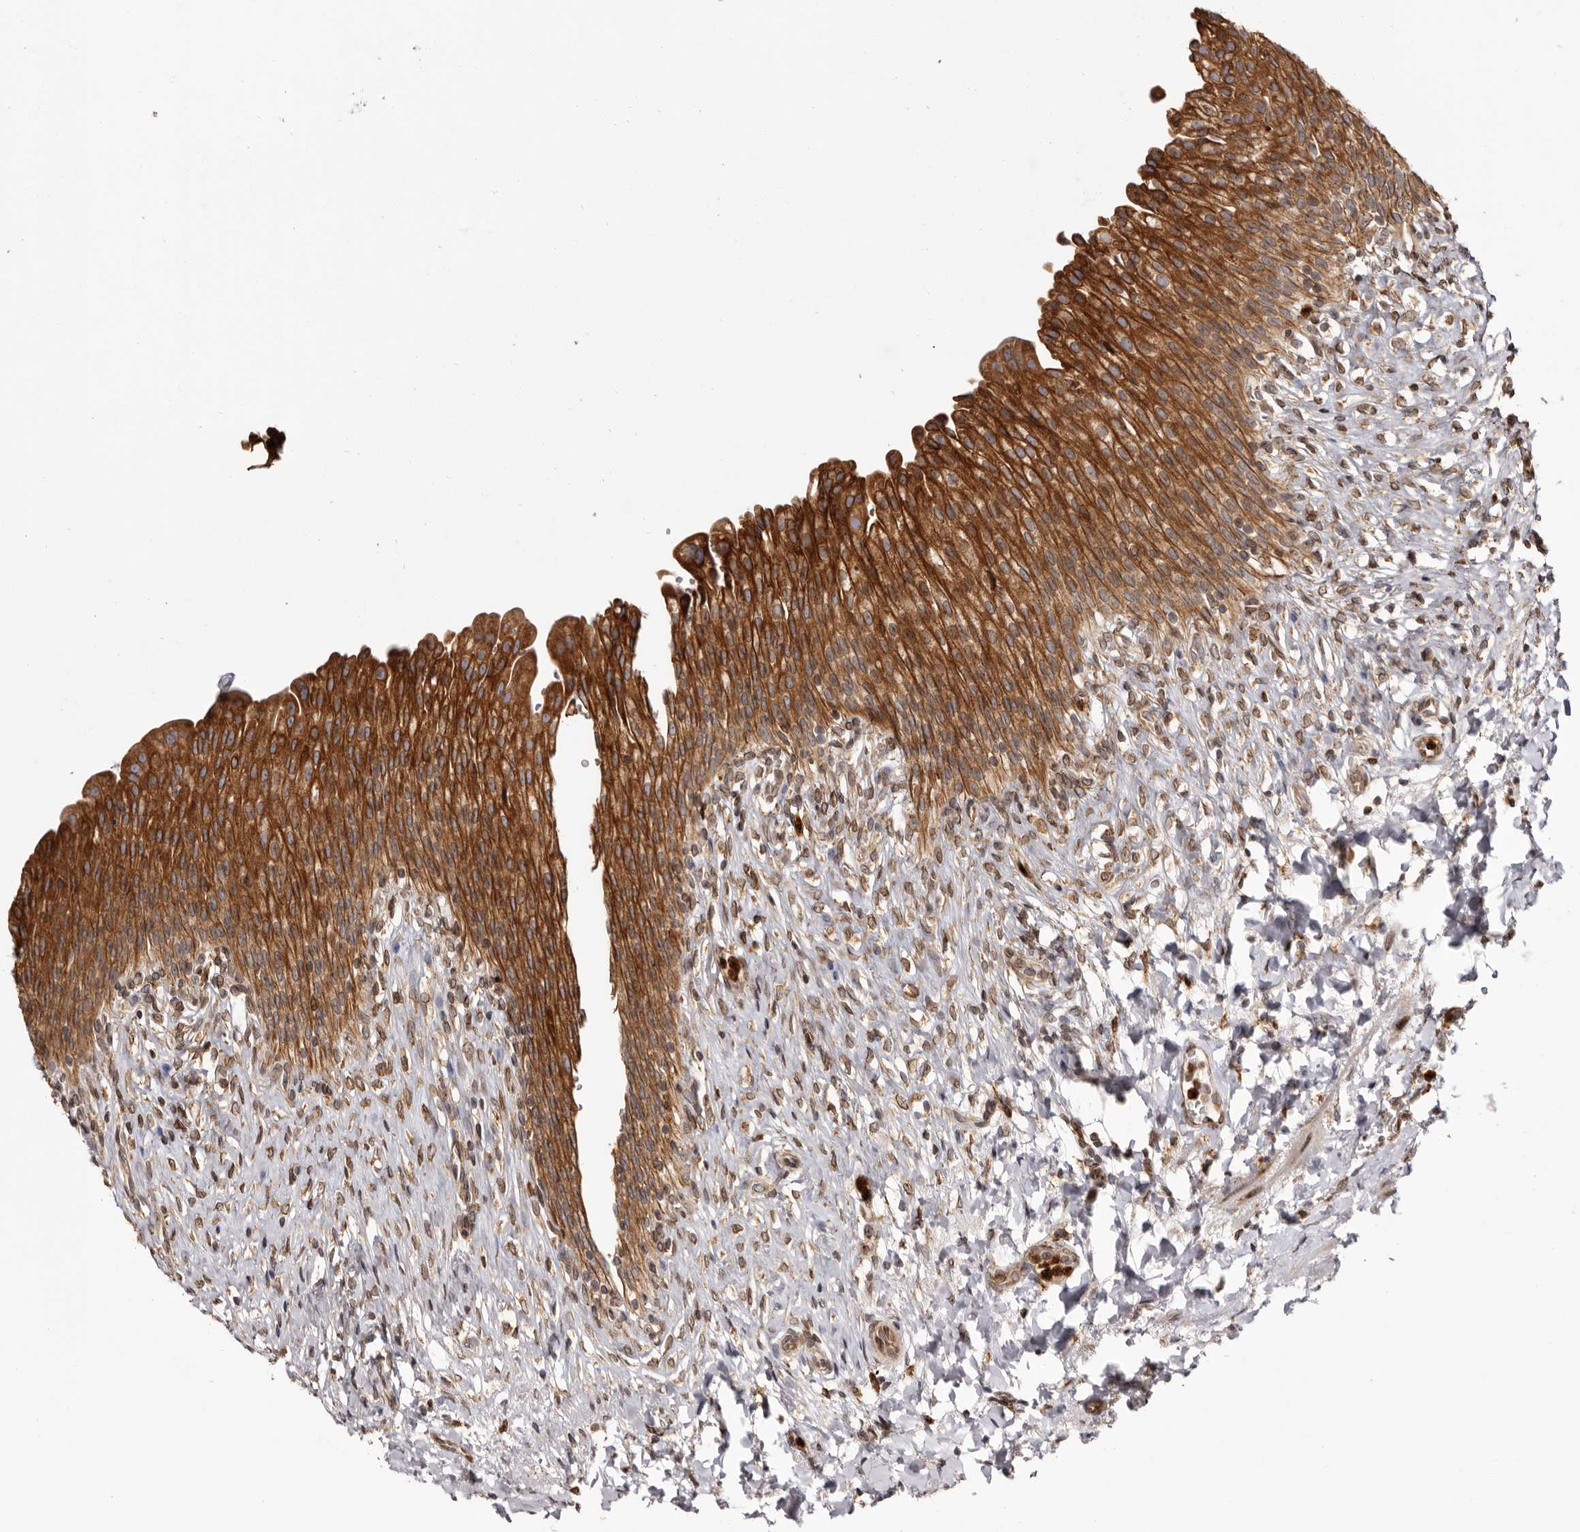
{"staining": {"intensity": "strong", "quantity": ">75%", "location": "cytoplasmic/membranous"}, "tissue": "urinary bladder", "cell_type": "Urothelial cells", "image_type": "normal", "snomed": [{"axis": "morphology", "description": "Urothelial carcinoma, High grade"}, {"axis": "topography", "description": "Urinary bladder"}], "caption": "Human urinary bladder stained for a protein (brown) displays strong cytoplasmic/membranous positive positivity in approximately >75% of urothelial cells.", "gene": "C4orf3", "patient": {"sex": "male", "age": 46}}